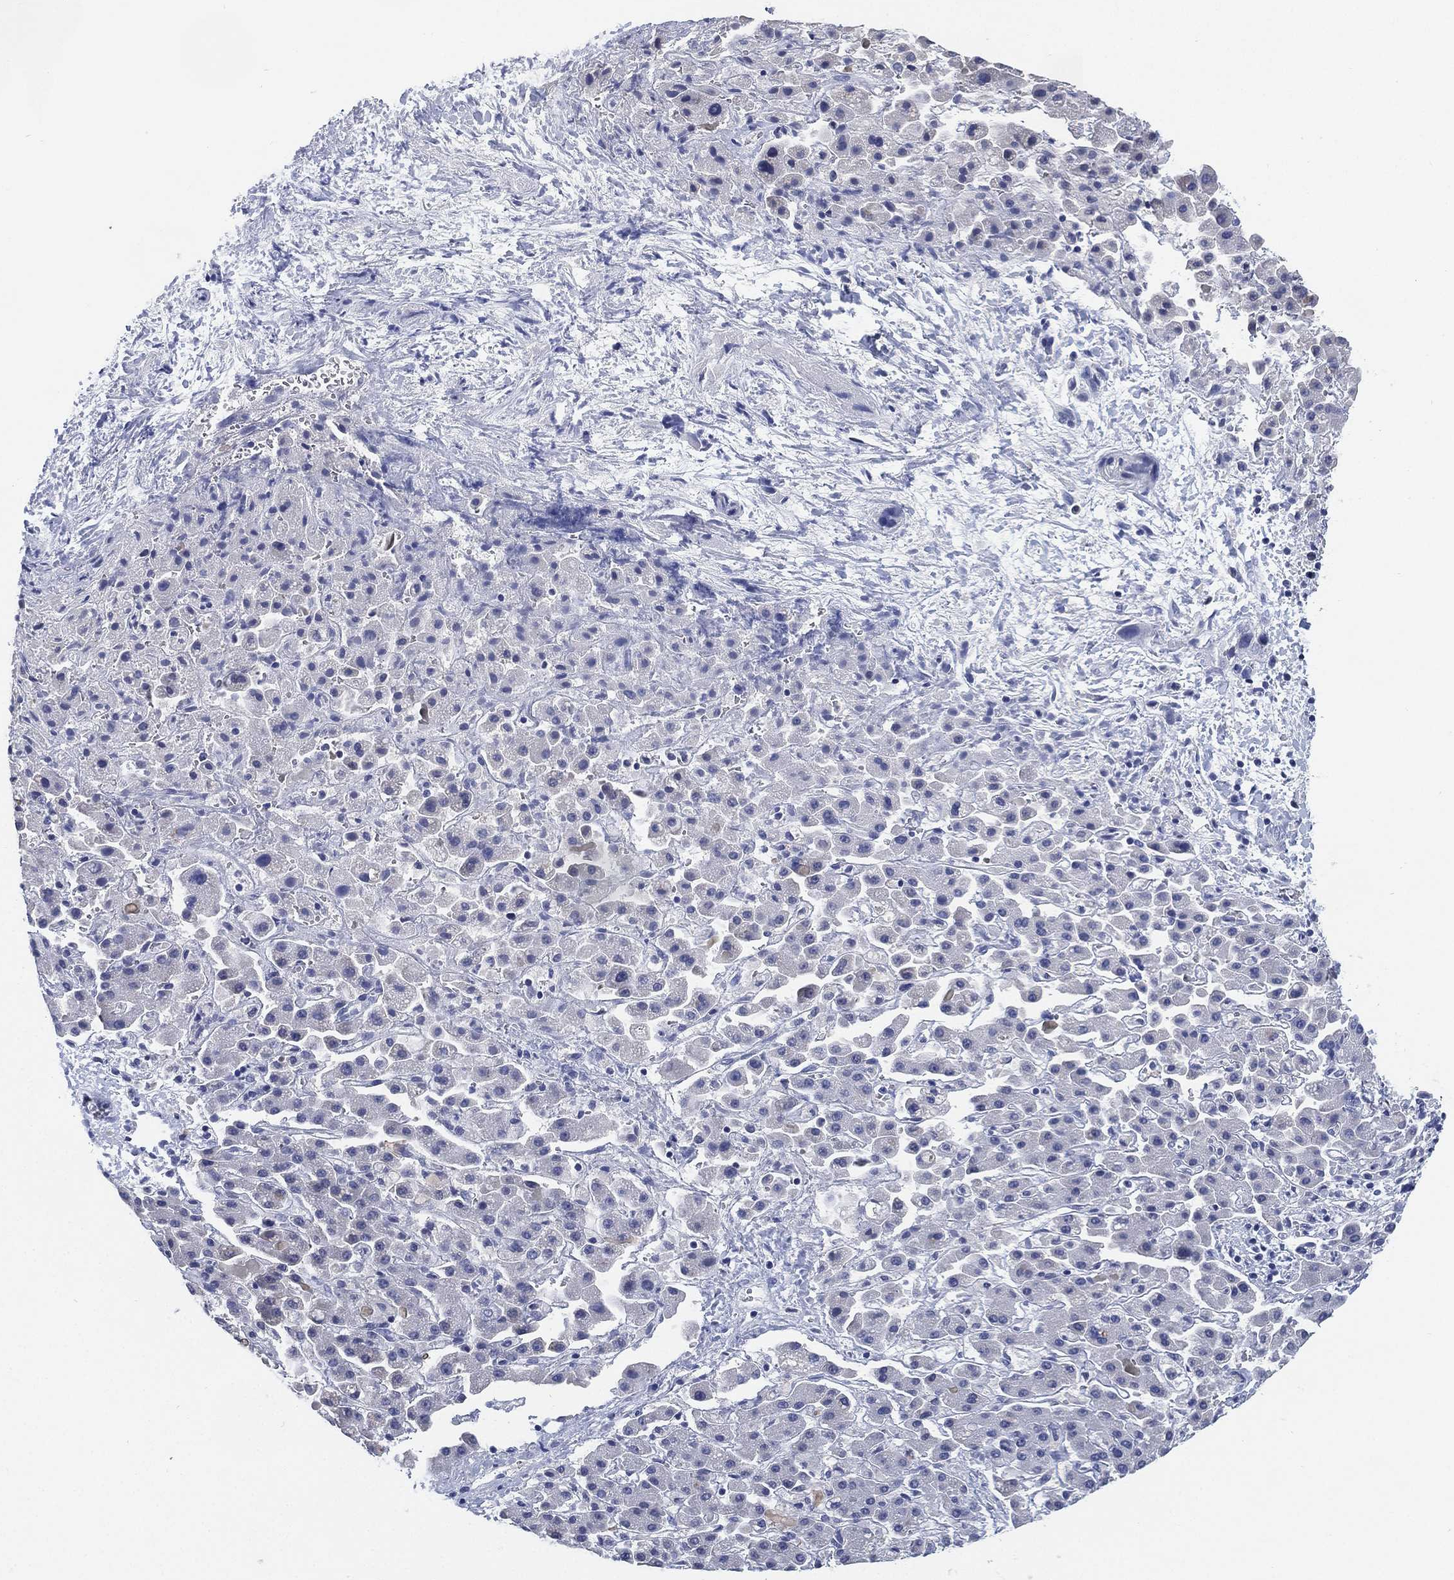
{"staining": {"intensity": "negative", "quantity": "none", "location": "none"}, "tissue": "liver cancer", "cell_type": "Tumor cells", "image_type": "cancer", "snomed": [{"axis": "morphology", "description": "Cholangiocarcinoma"}, {"axis": "topography", "description": "Liver"}], "caption": "This histopathology image is of cholangiocarcinoma (liver) stained with IHC to label a protein in brown with the nuclei are counter-stained blue. There is no positivity in tumor cells.", "gene": "IYD", "patient": {"sex": "female", "age": 52}}